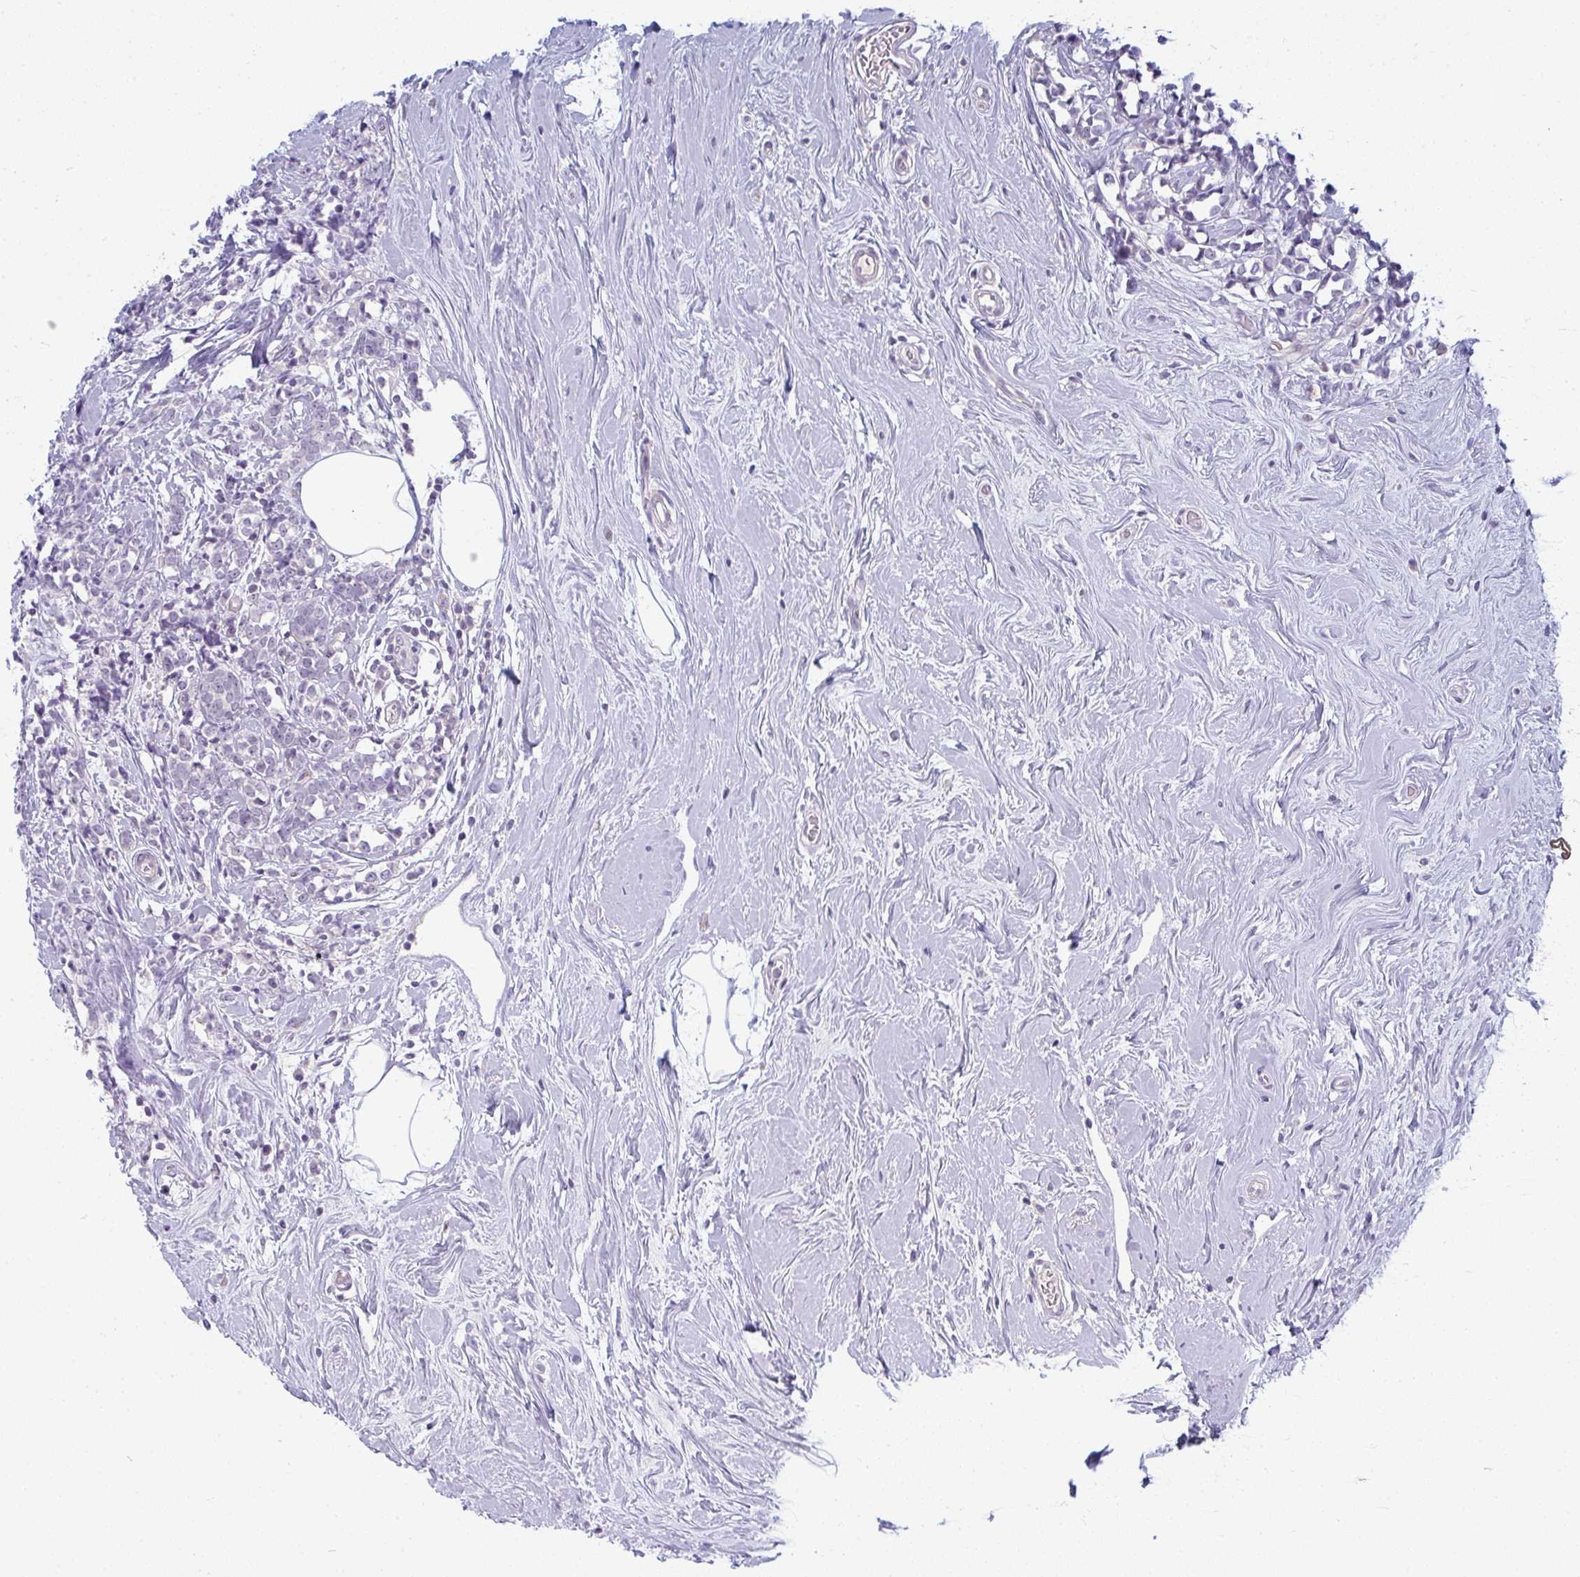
{"staining": {"intensity": "negative", "quantity": "none", "location": "none"}, "tissue": "breast cancer", "cell_type": "Tumor cells", "image_type": "cancer", "snomed": [{"axis": "morphology", "description": "Lobular carcinoma"}, {"axis": "topography", "description": "Breast"}], "caption": "Tumor cells show no significant staining in breast cancer (lobular carcinoma).", "gene": "PPFIA4", "patient": {"sex": "female", "age": 58}}